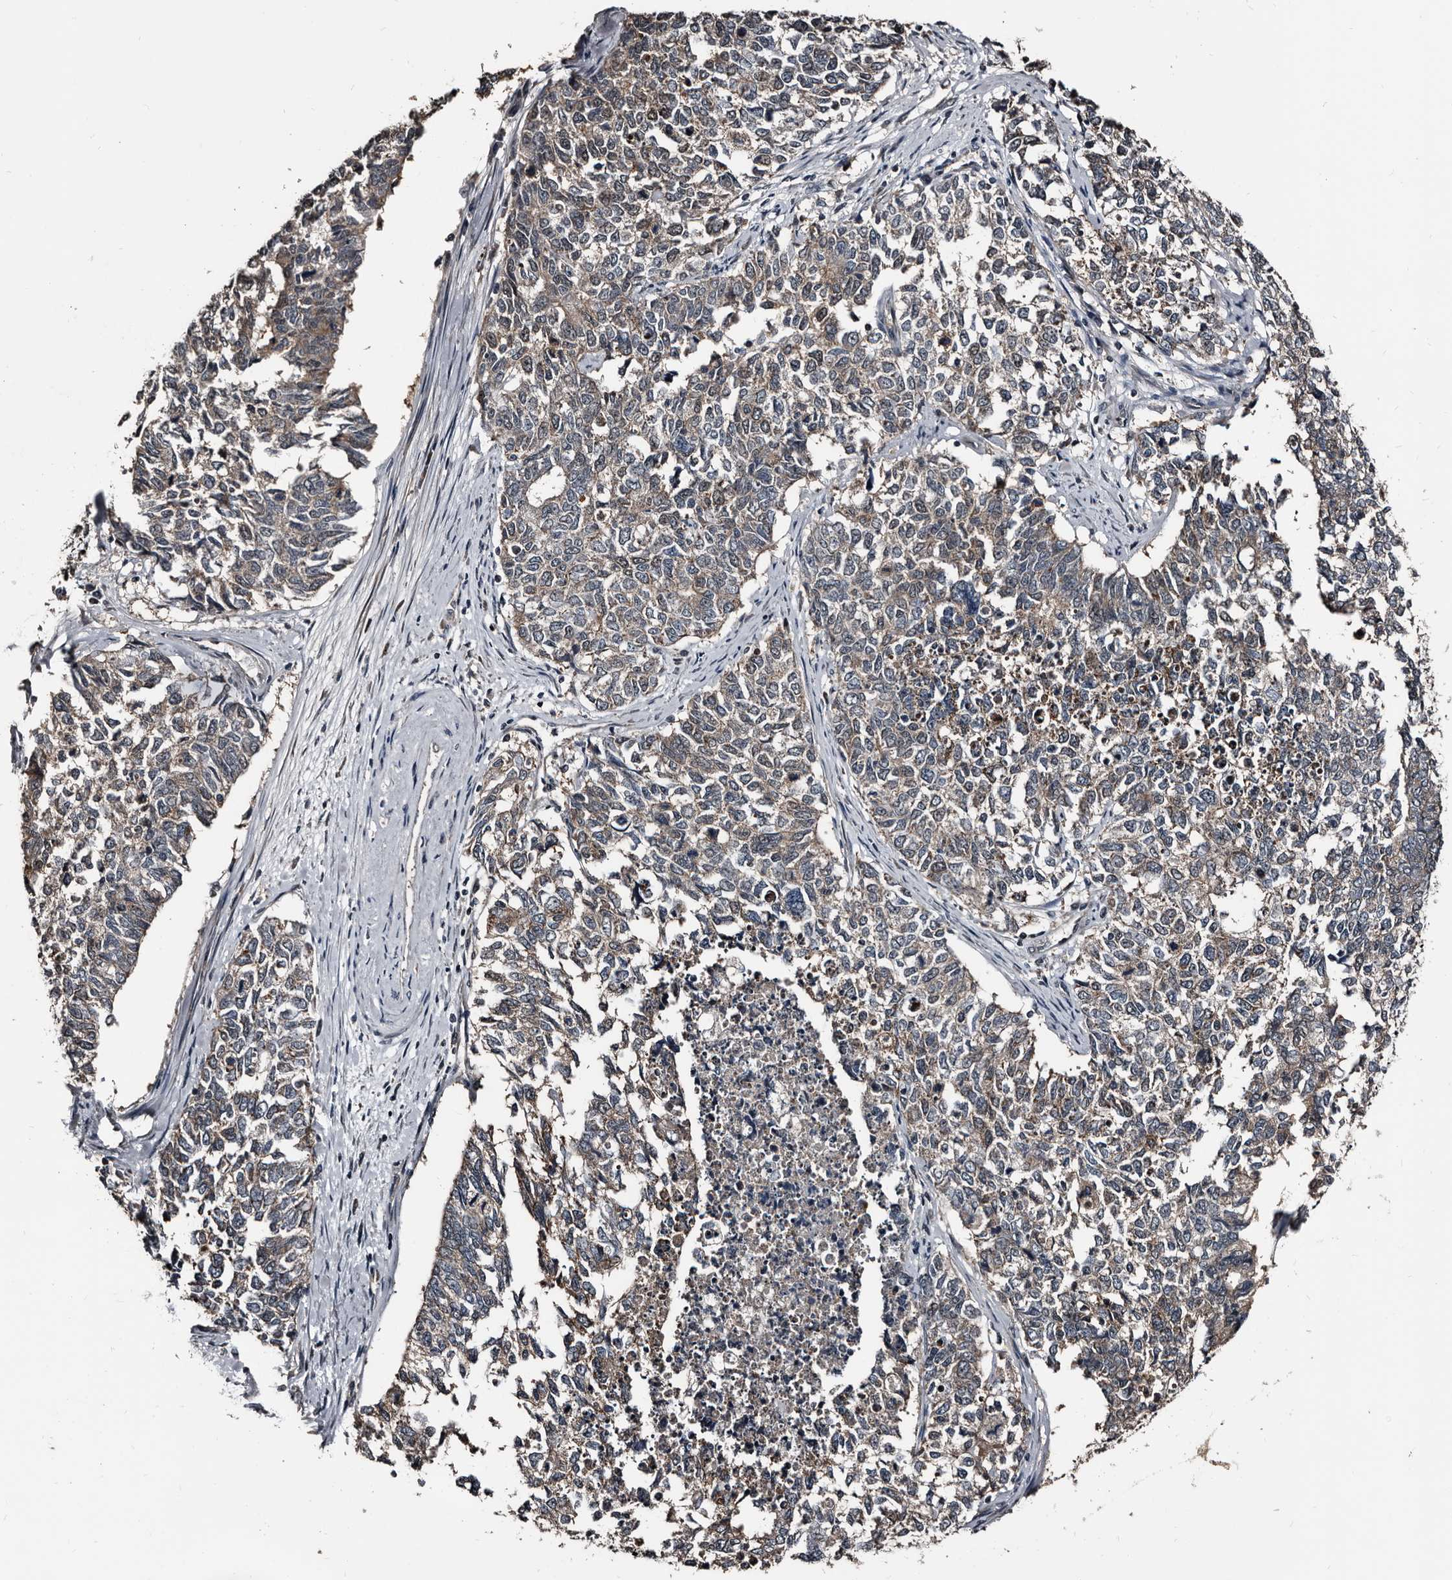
{"staining": {"intensity": "weak", "quantity": ">75%", "location": "cytoplasmic/membranous"}, "tissue": "cervical cancer", "cell_type": "Tumor cells", "image_type": "cancer", "snomed": [{"axis": "morphology", "description": "Squamous cell carcinoma, NOS"}, {"axis": "topography", "description": "Cervix"}], "caption": "There is low levels of weak cytoplasmic/membranous staining in tumor cells of cervical cancer (squamous cell carcinoma), as demonstrated by immunohistochemical staining (brown color).", "gene": "DHPS", "patient": {"sex": "female", "age": 63}}